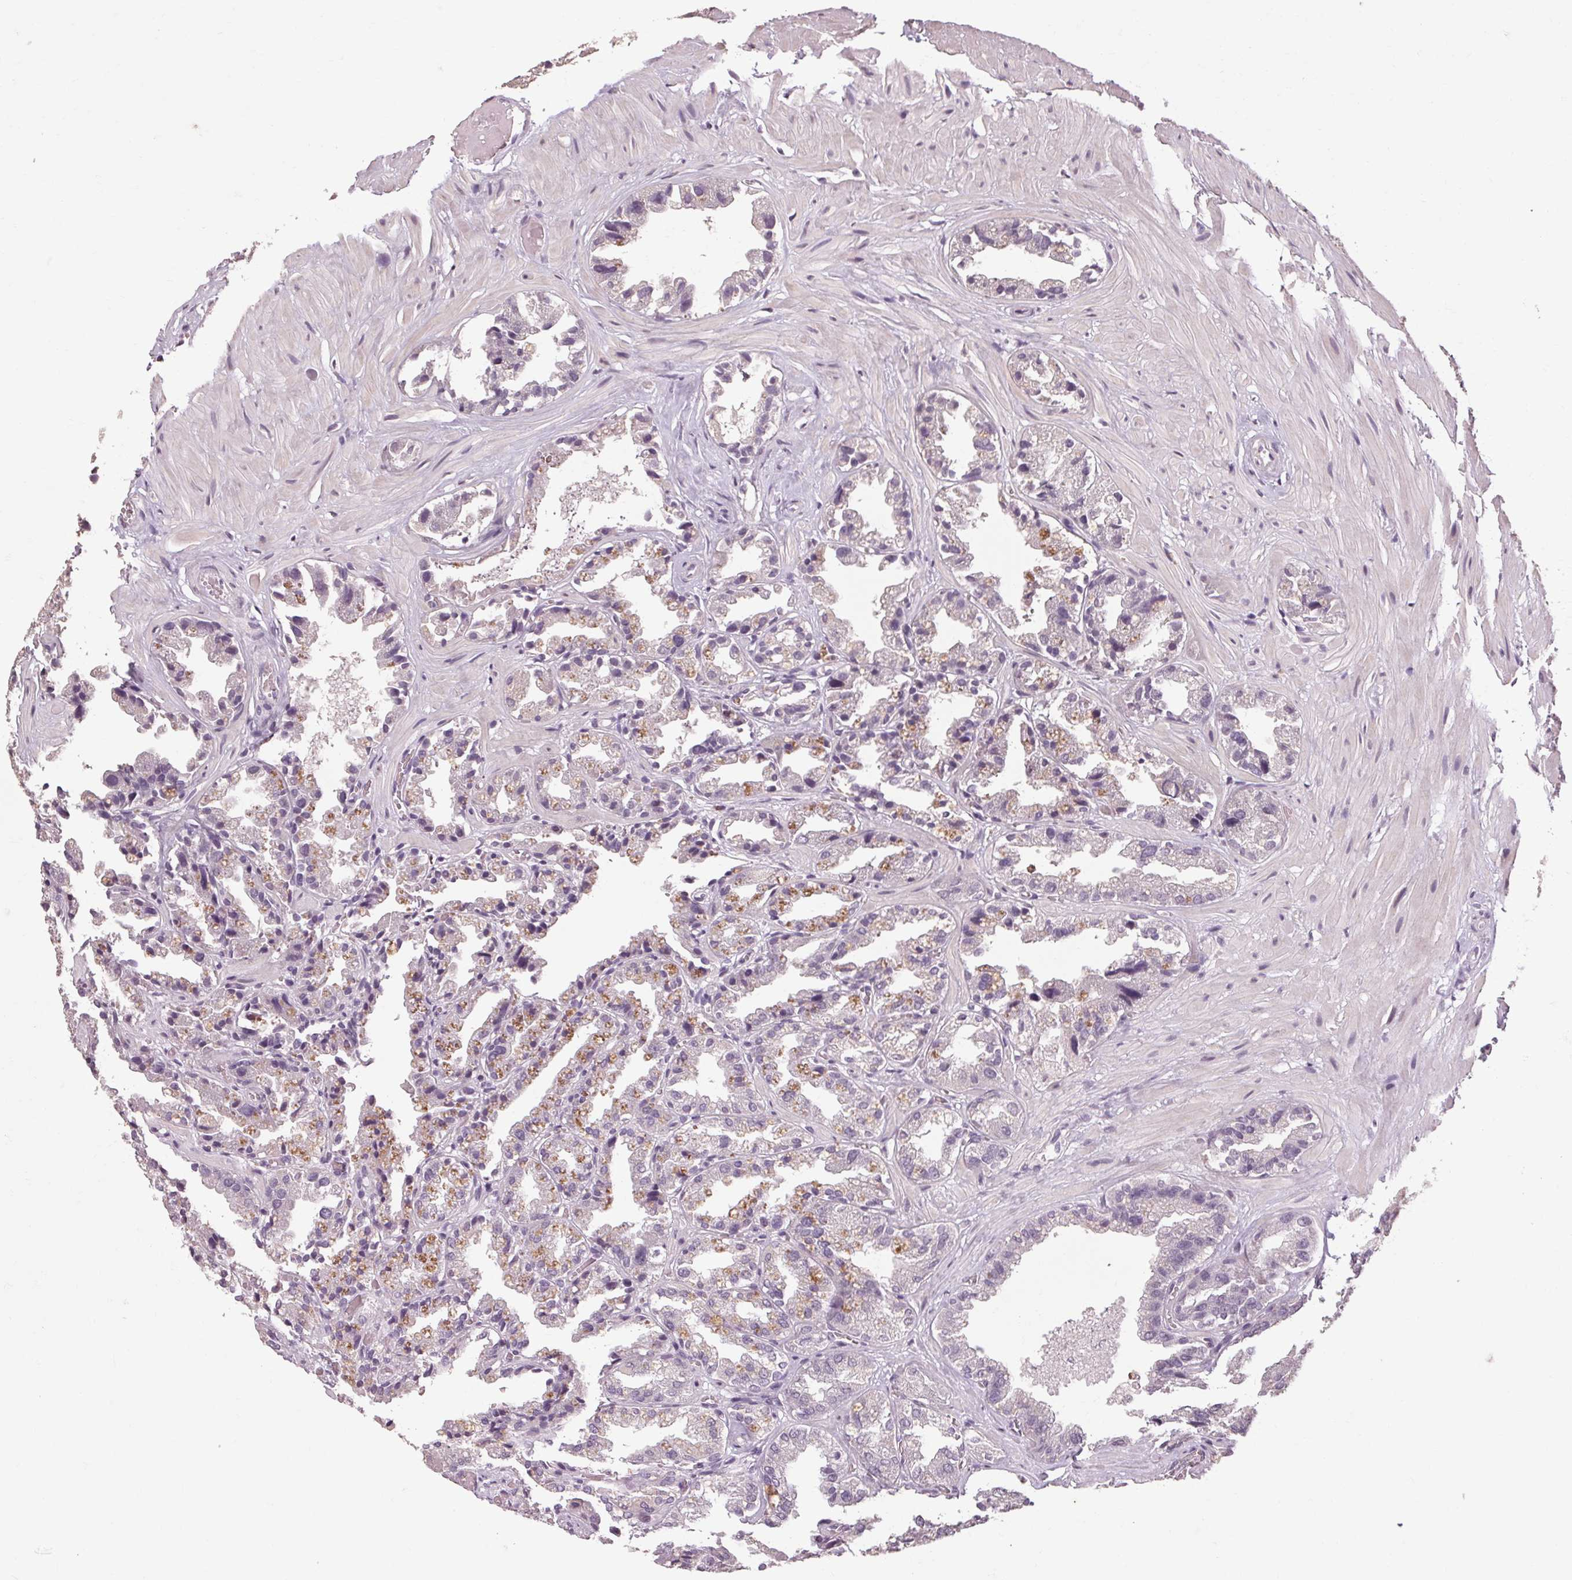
{"staining": {"intensity": "negative", "quantity": "none", "location": "none"}, "tissue": "seminal vesicle", "cell_type": "Glandular cells", "image_type": "normal", "snomed": [{"axis": "morphology", "description": "Normal tissue, NOS"}, {"axis": "topography", "description": "Seminal veicle"}], "caption": "High magnification brightfield microscopy of normal seminal vesicle stained with DAB (brown) and counterstained with hematoxylin (blue): glandular cells show no significant positivity.", "gene": "POMC", "patient": {"sex": "male", "age": 57}}